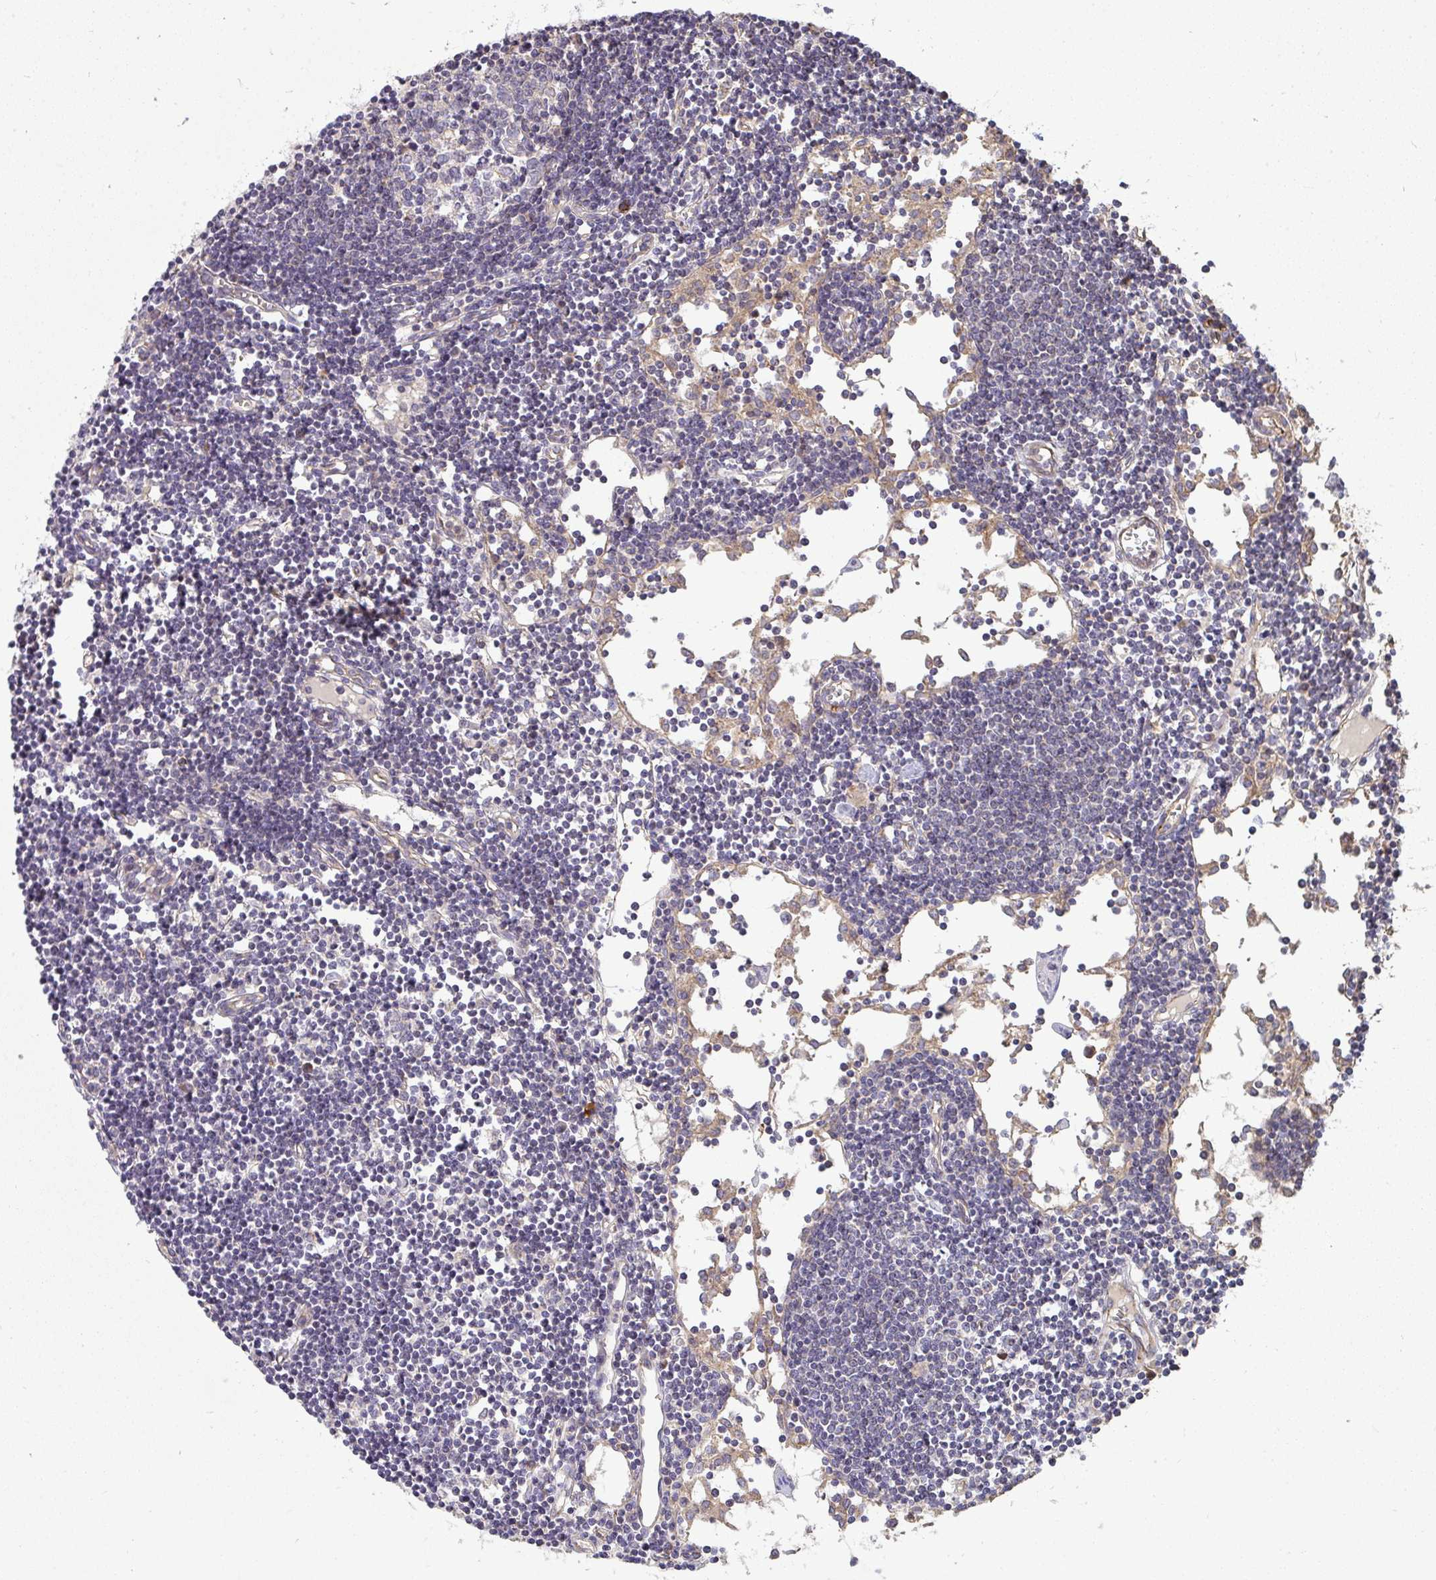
{"staining": {"intensity": "negative", "quantity": "none", "location": "none"}, "tissue": "lymph node", "cell_type": "Germinal center cells", "image_type": "normal", "snomed": [{"axis": "morphology", "description": "Normal tissue, NOS"}, {"axis": "topography", "description": "Lymph node"}], "caption": "There is no significant positivity in germinal center cells of lymph node. (Stains: DAB (3,3'-diaminobenzidine) IHC with hematoxylin counter stain, Microscopy: brightfield microscopy at high magnification).", "gene": "B4GALT6", "patient": {"sex": "female", "age": 65}}